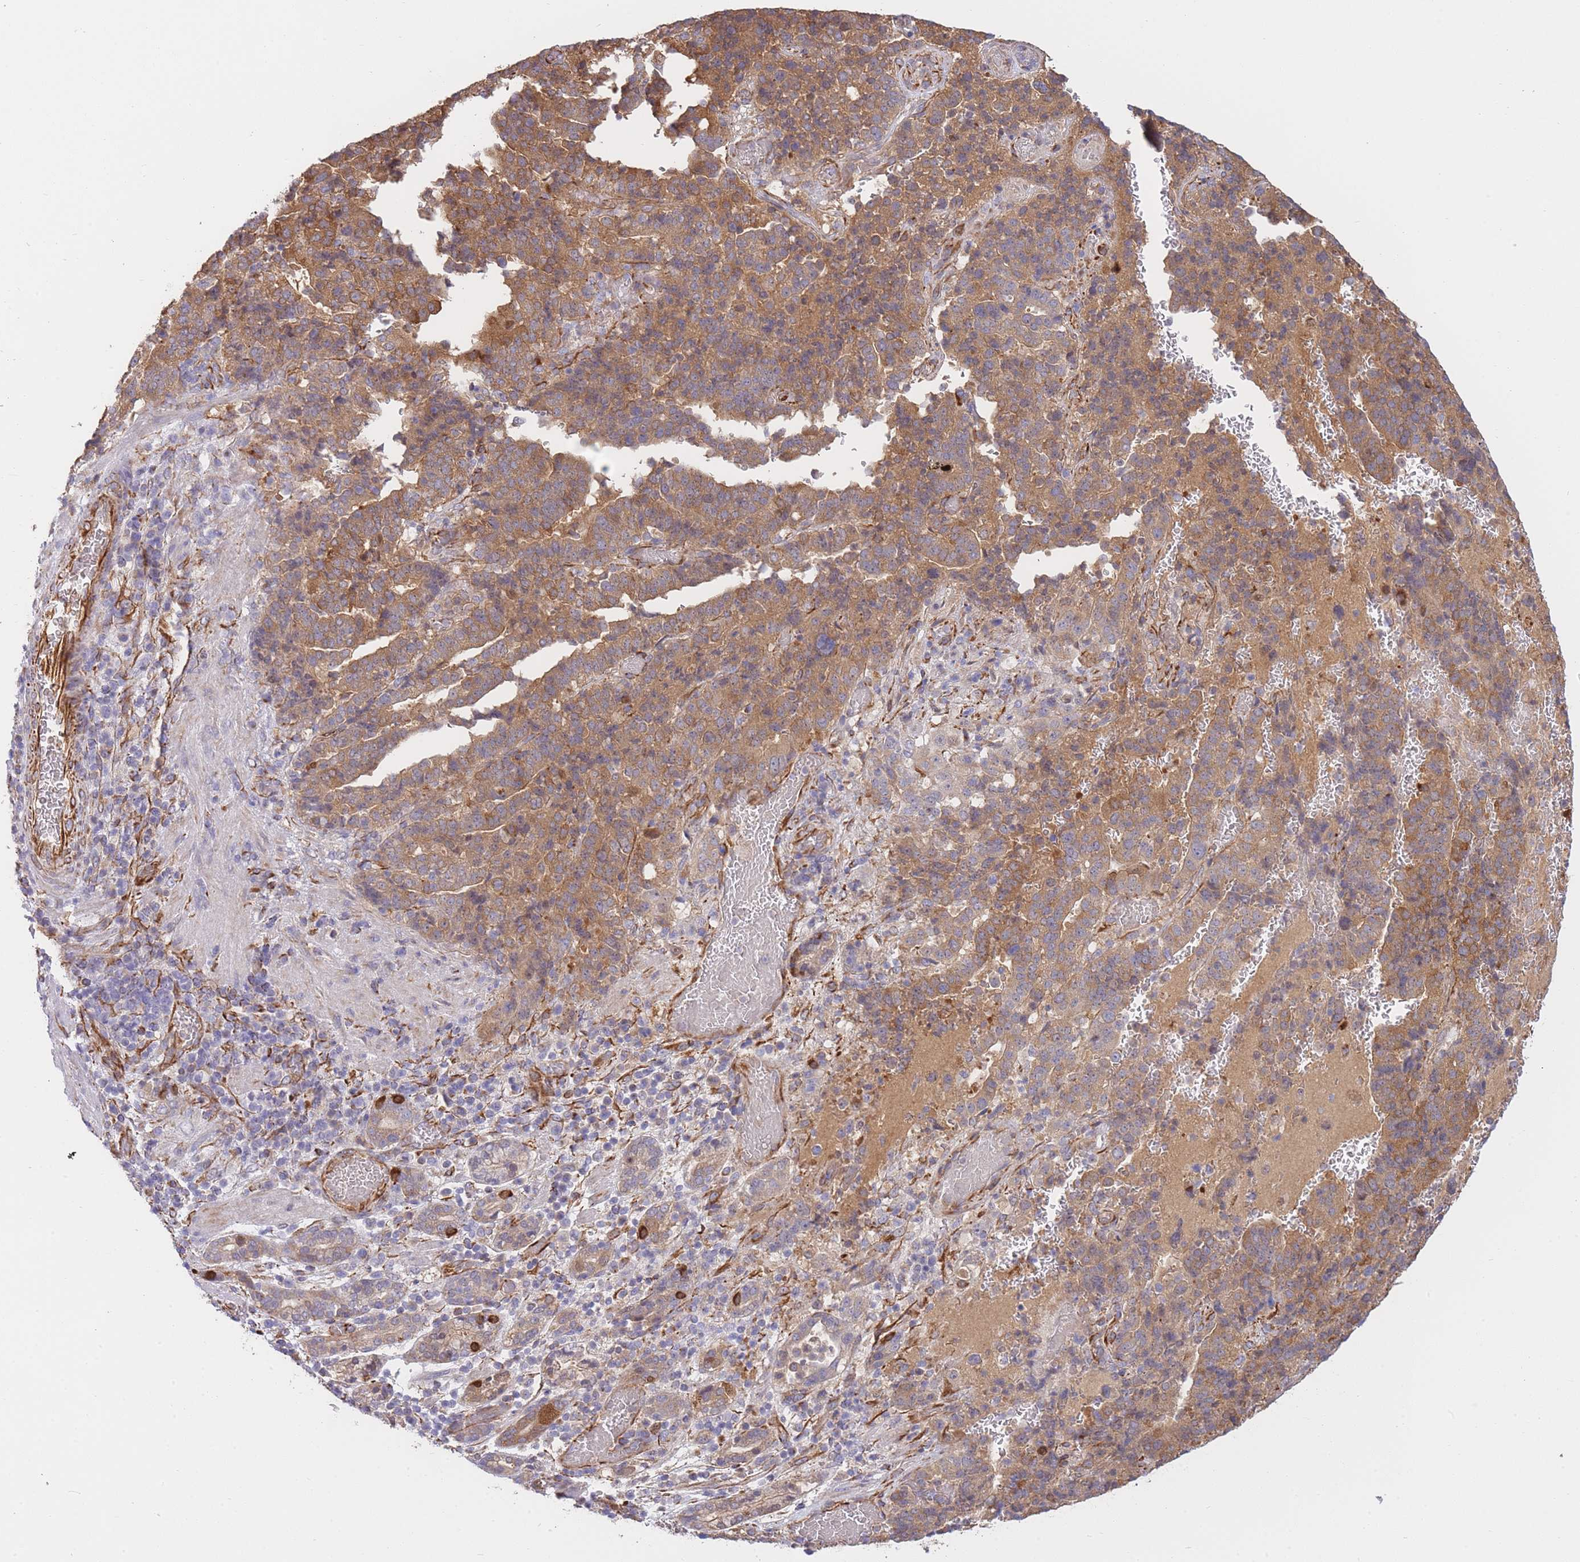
{"staining": {"intensity": "moderate", "quantity": ">75%", "location": "cytoplasmic/membranous"}, "tissue": "stomach cancer", "cell_type": "Tumor cells", "image_type": "cancer", "snomed": [{"axis": "morphology", "description": "Adenocarcinoma, NOS"}, {"axis": "topography", "description": "Stomach"}], "caption": "Moderate cytoplasmic/membranous expression is identified in approximately >75% of tumor cells in stomach cancer. (DAB (3,3'-diaminobenzidine) IHC, brown staining for protein, blue staining for nuclei).", "gene": "ECPAS", "patient": {"sex": "male", "age": 48}}